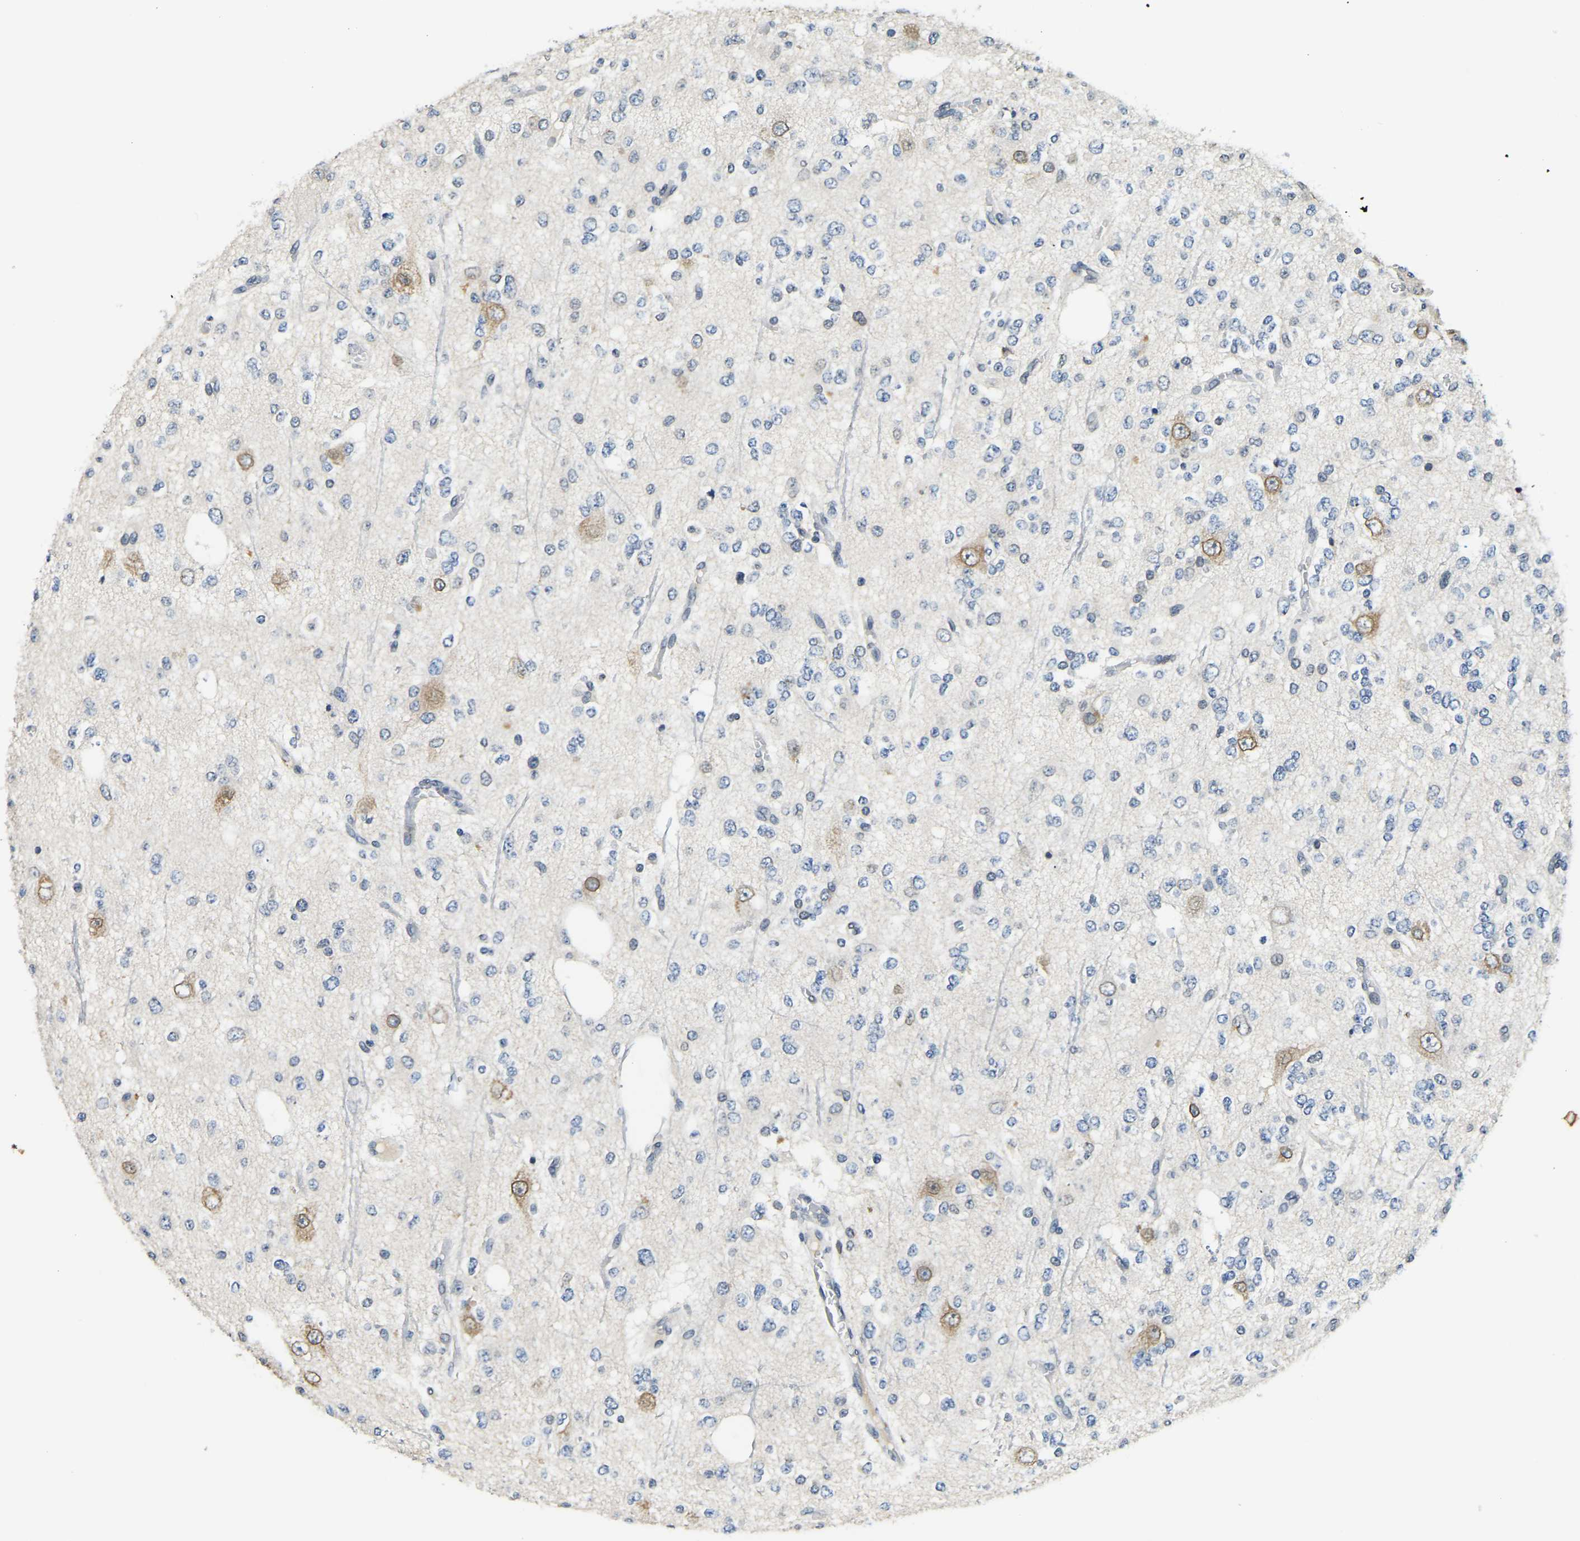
{"staining": {"intensity": "negative", "quantity": "none", "location": "none"}, "tissue": "glioma", "cell_type": "Tumor cells", "image_type": "cancer", "snomed": [{"axis": "morphology", "description": "Glioma, malignant, Low grade"}, {"axis": "topography", "description": "Brain"}], "caption": "This is an immunohistochemistry (IHC) photomicrograph of human glioma. There is no staining in tumor cells.", "gene": "RANBP2", "patient": {"sex": "male", "age": 38}}